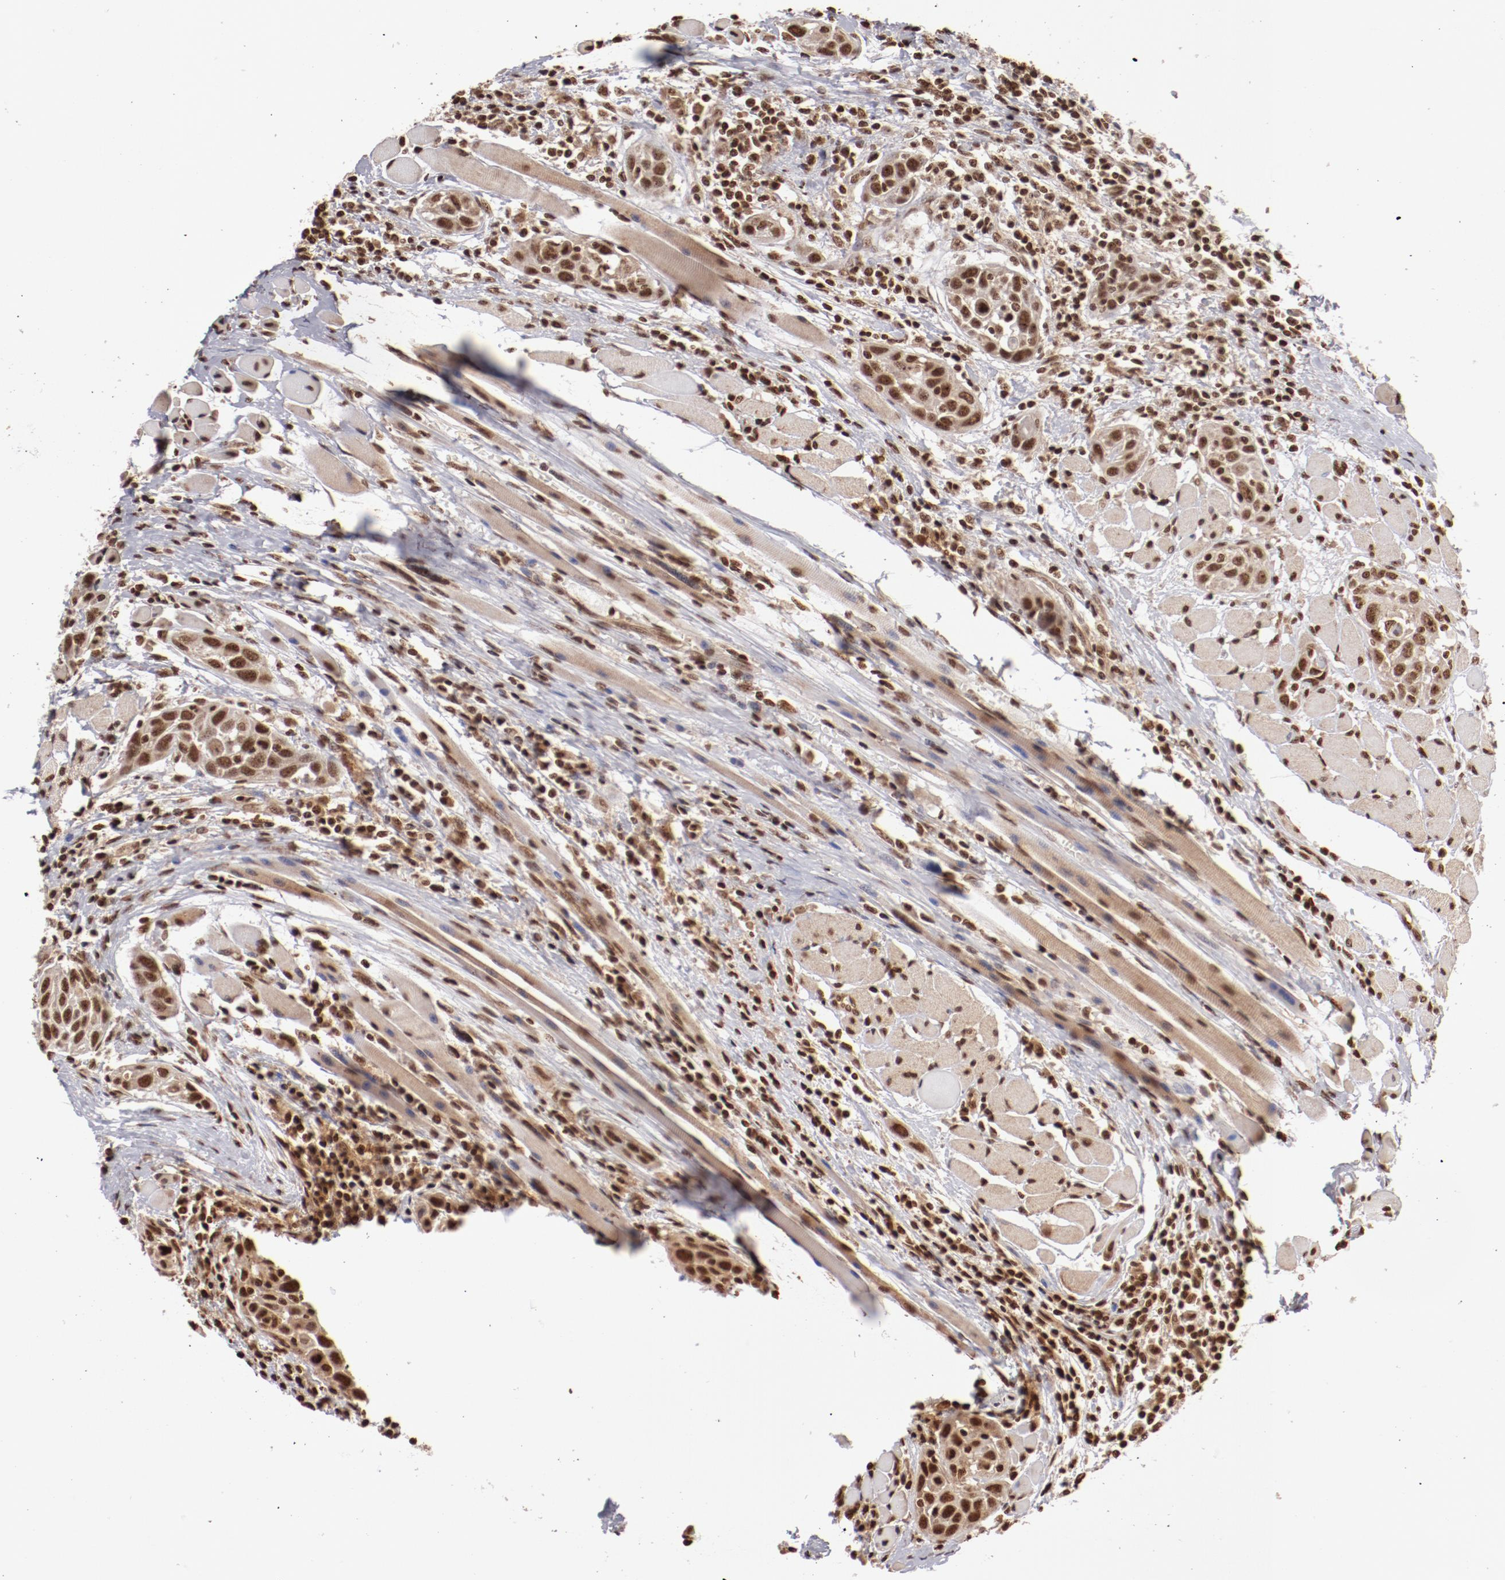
{"staining": {"intensity": "moderate", "quantity": ">75%", "location": "nuclear"}, "tissue": "head and neck cancer", "cell_type": "Tumor cells", "image_type": "cancer", "snomed": [{"axis": "morphology", "description": "Squamous cell carcinoma, NOS"}, {"axis": "topography", "description": "Oral tissue"}, {"axis": "topography", "description": "Head-Neck"}], "caption": "Head and neck cancer (squamous cell carcinoma) was stained to show a protein in brown. There is medium levels of moderate nuclear staining in approximately >75% of tumor cells. Using DAB (brown) and hematoxylin (blue) stains, captured at high magnification using brightfield microscopy.", "gene": "ABL2", "patient": {"sex": "female", "age": 50}}